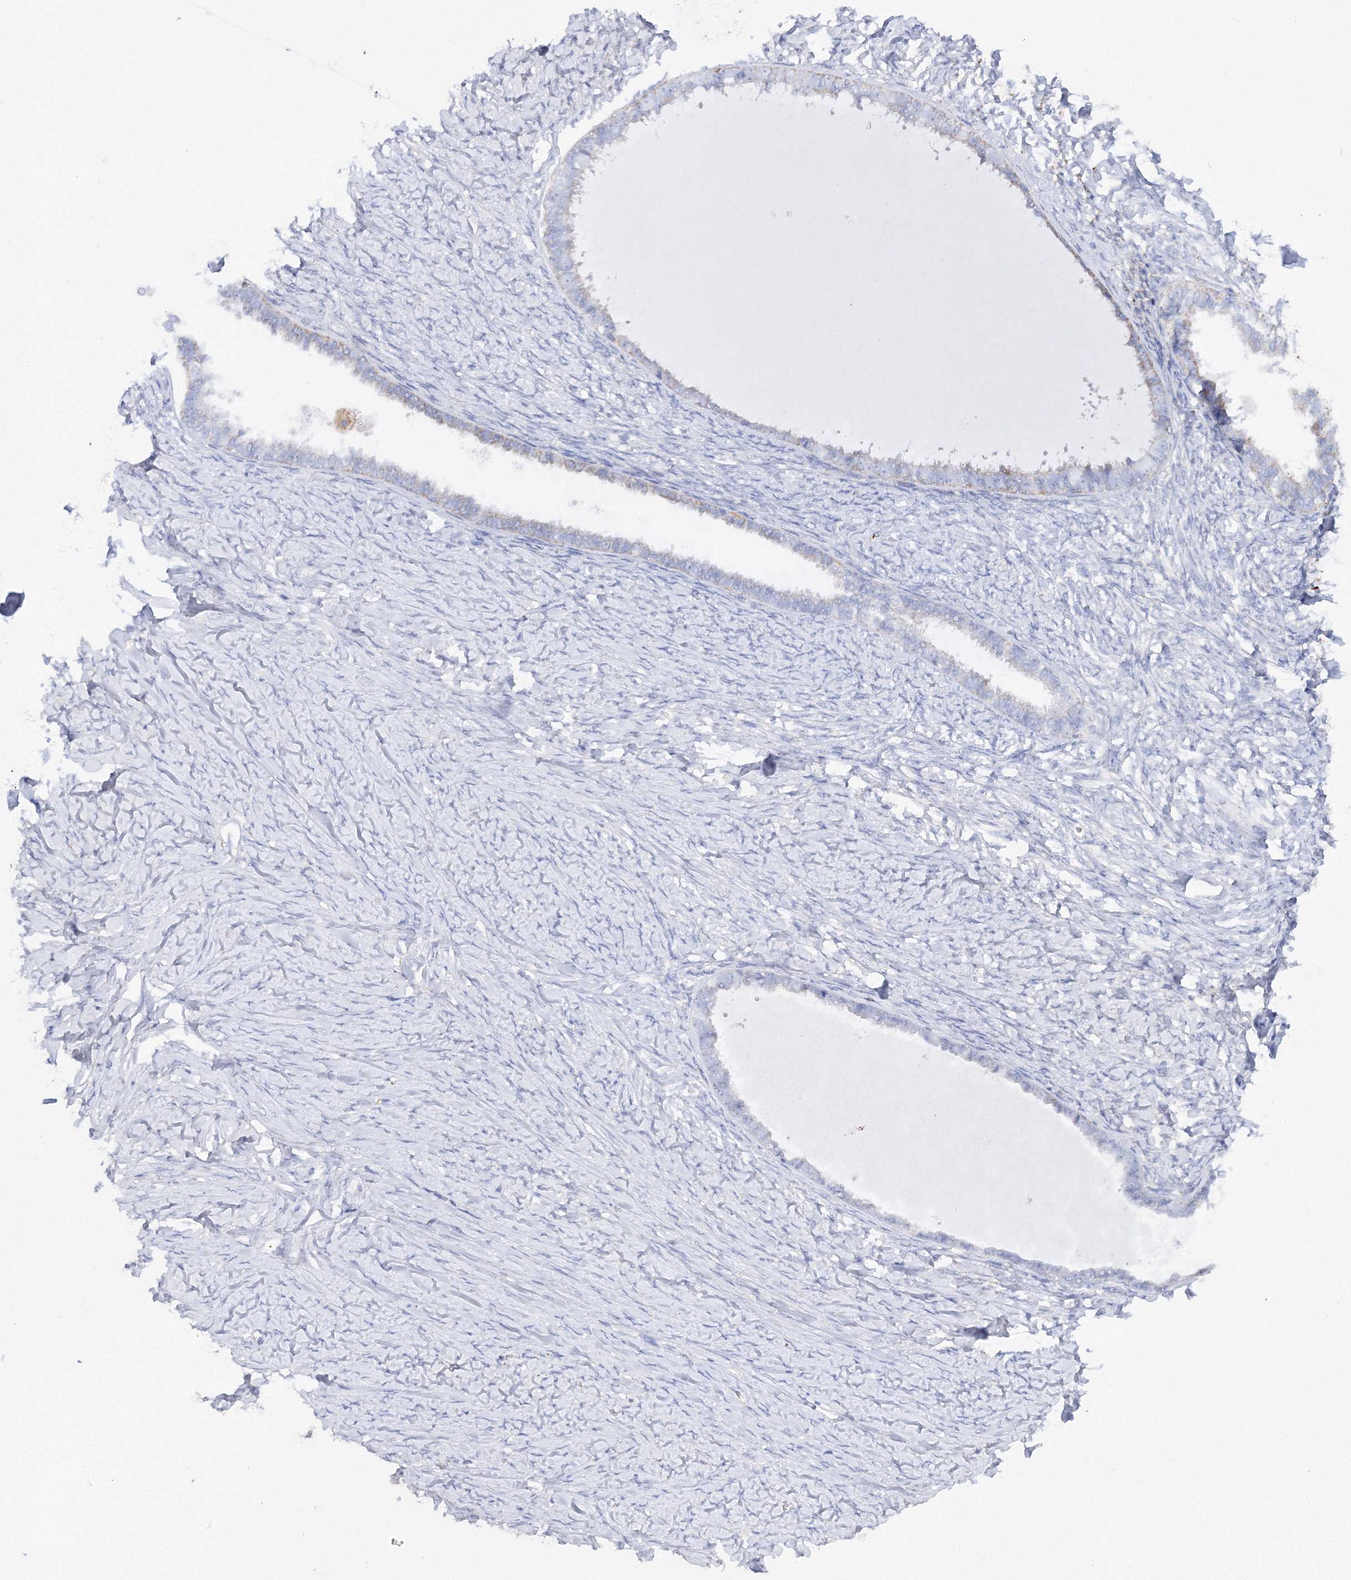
{"staining": {"intensity": "negative", "quantity": "none", "location": "none"}, "tissue": "ovarian cancer", "cell_type": "Tumor cells", "image_type": "cancer", "snomed": [{"axis": "morphology", "description": "Cystadenocarcinoma, serous, NOS"}, {"axis": "topography", "description": "Ovary"}], "caption": "DAB immunohistochemical staining of ovarian cancer (serous cystadenocarcinoma) demonstrates no significant positivity in tumor cells. (Stains: DAB (3,3'-diaminobenzidine) immunohistochemistry (IHC) with hematoxylin counter stain, Microscopy: brightfield microscopy at high magnification).", "gene": "MERTK", "patient": {"sex": "female", "age": 79}}